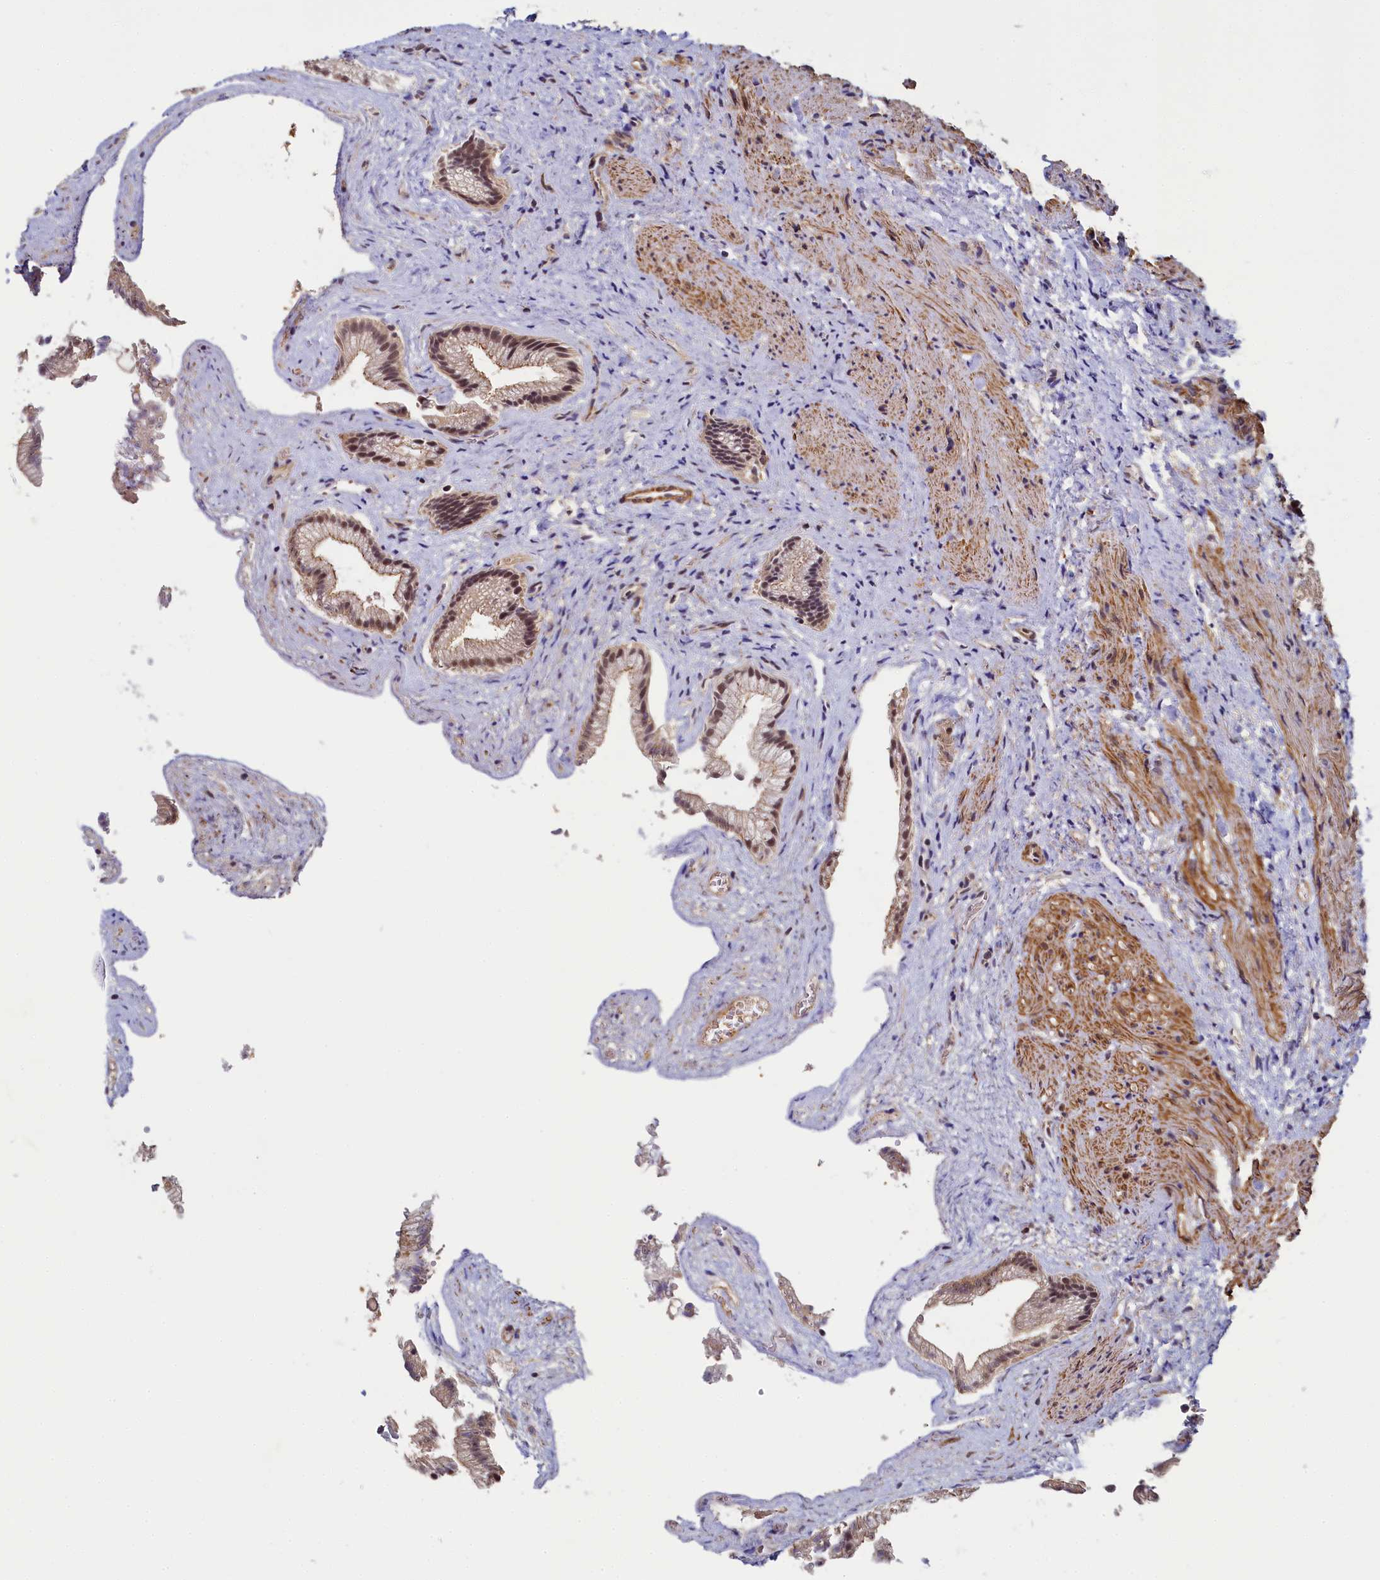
{"staining": {"intensity": "moderate", "quantity": ">75%", "location": "nuclear"}, "tissue": "gallbladder", "cell_type": "Glandular cells", "image_type": "normal", "snomed": [{"axis": "morphology", "description": "Normal tissue, NOS"}, {"axis": "morphology", "description": "Inflammation, NOS"}, {"axis": "topography", "description": "Gallbladder"}], "caption": "Protein expression analysis of benign human gallbladder reveals moderate nuclear expression in about >75% of glandular cells.", "gene": "INTS14", "patient": {"sex": "male", "age": 51}}